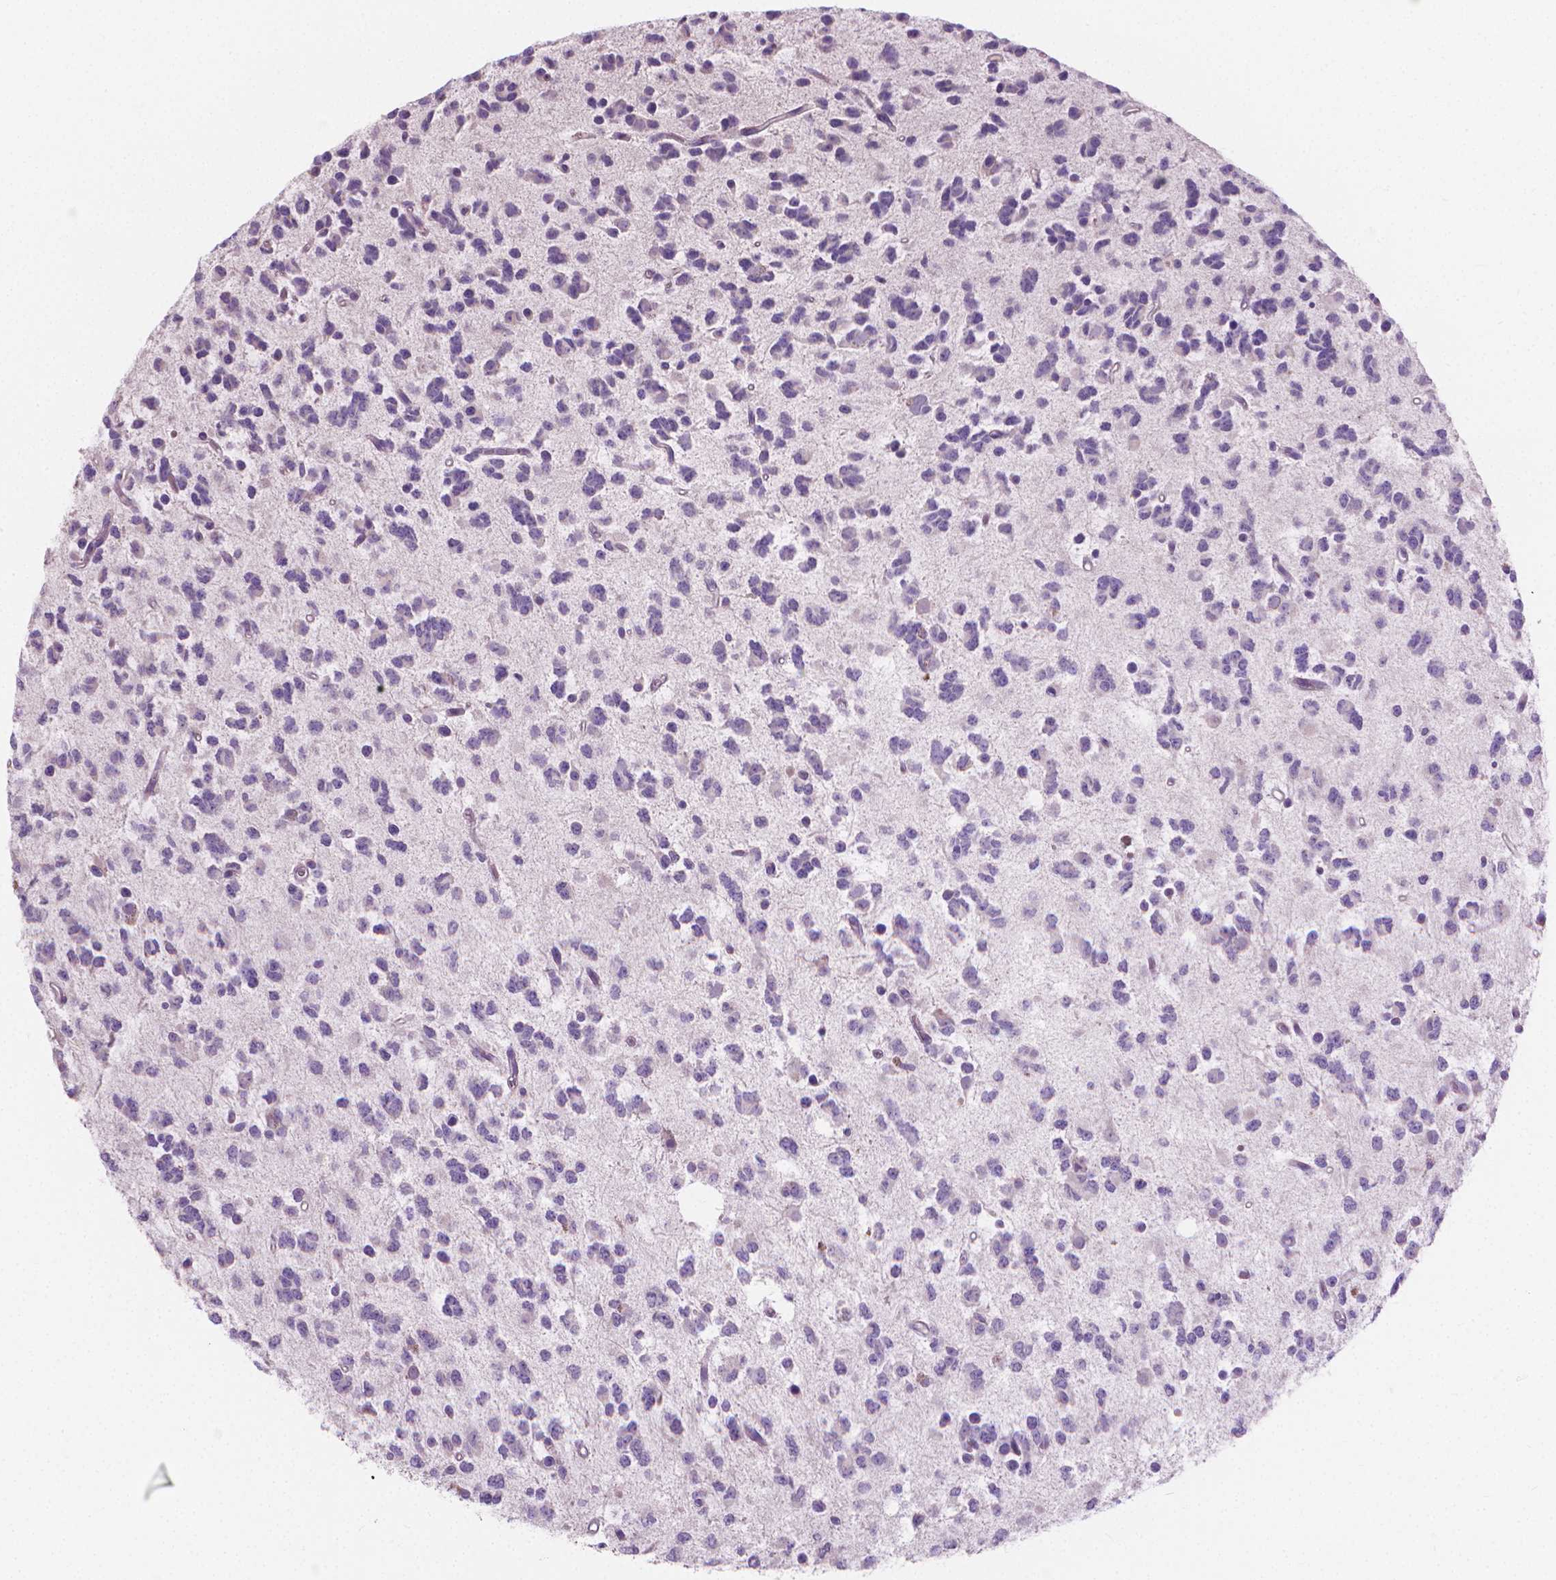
{"staining": {"intensity": "negative", "quantity": "none", "location": "none"}, "tissue": "glioma", "cell_type": "Tumor cells", "image_type": "cancer", "snomed": [{"axis": "morphology", "description": "Glioma, malignant, Low grade"}, {"axis": "topography", "description": "Brain"}], "caption": "The histopathology image demonstrates no significant staining in tumor cells of glioma.", "gene": "CABCOCO1", "patient": {"sex": "female", "age": 45}}